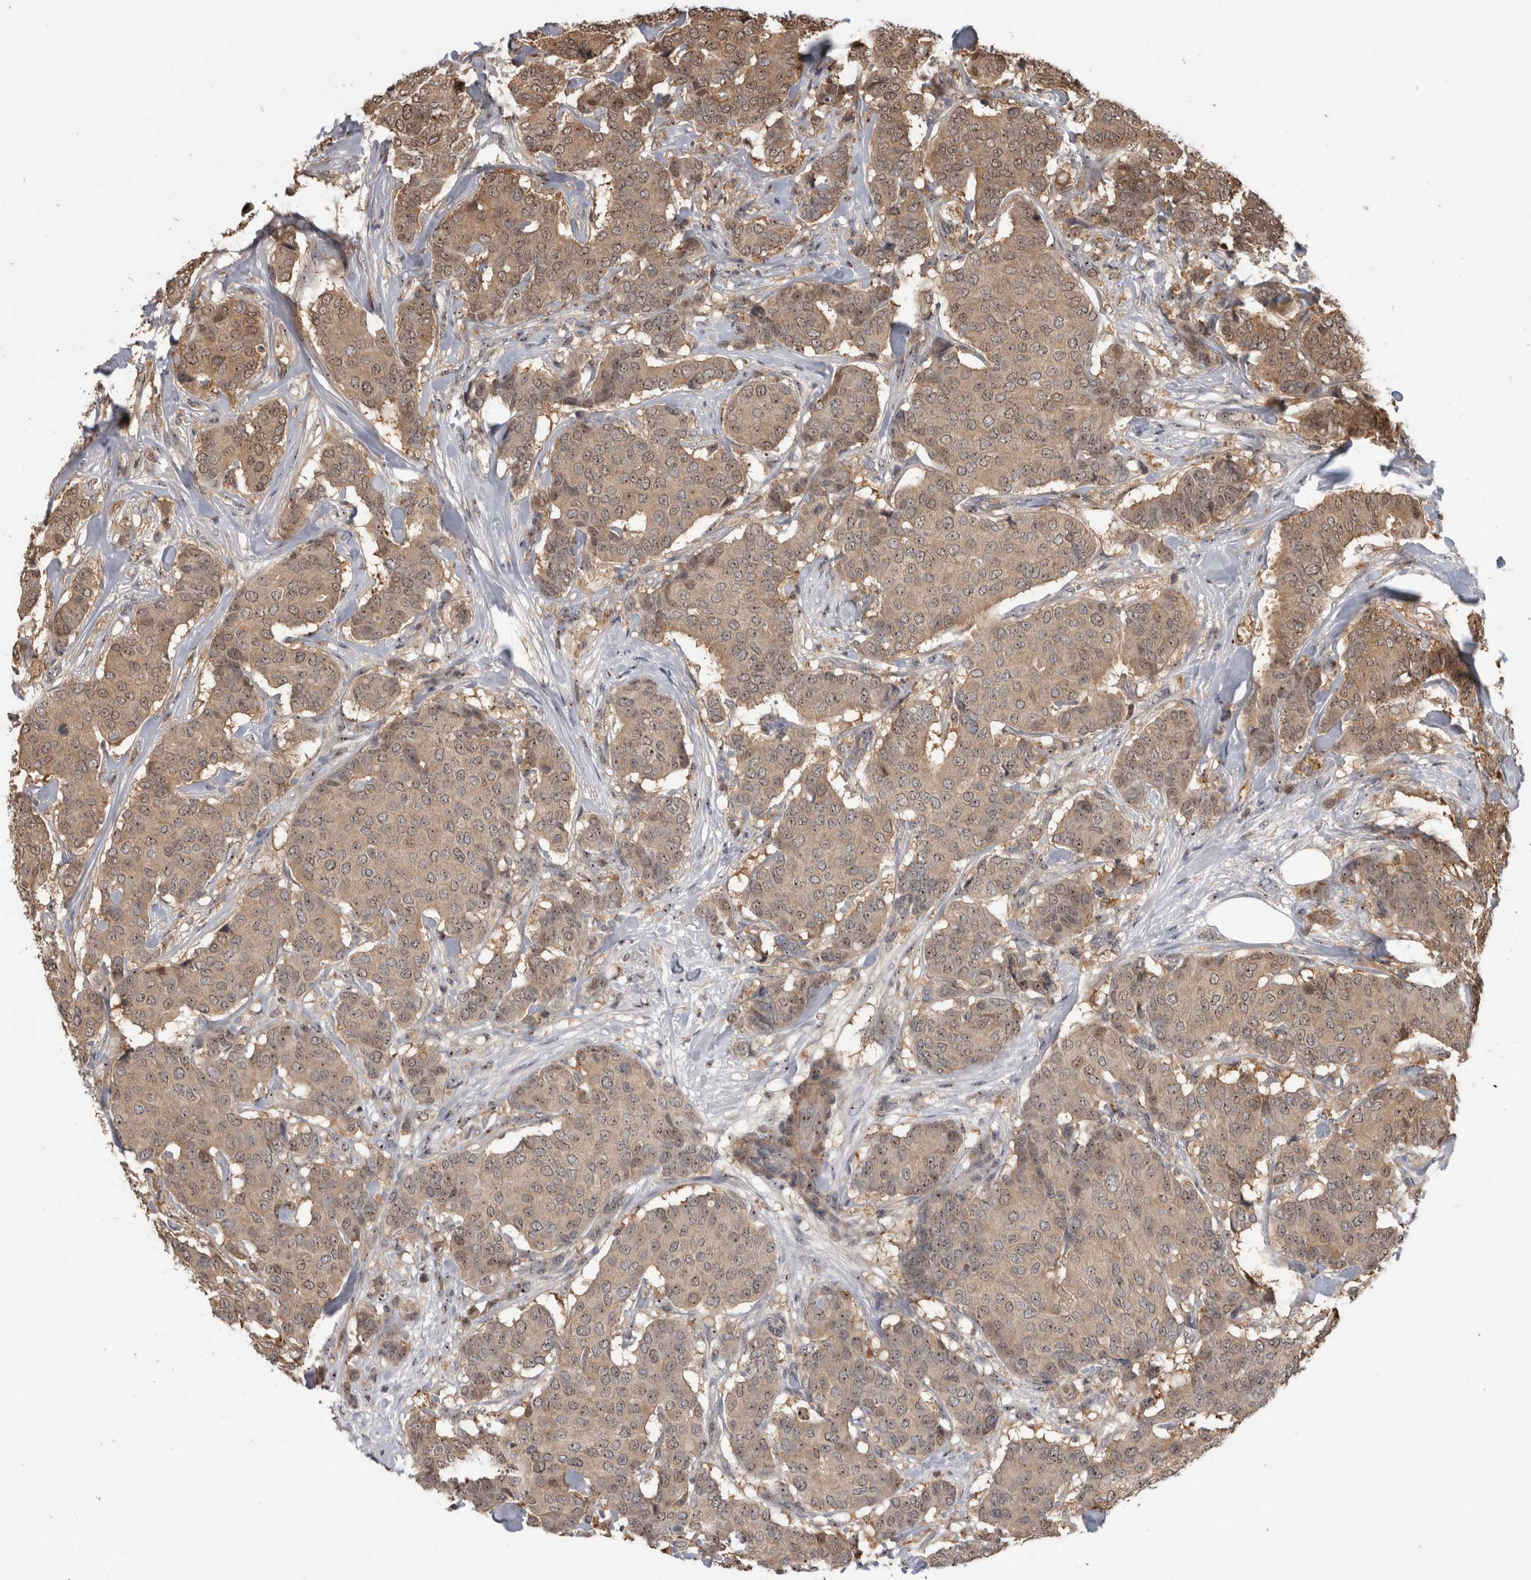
{"staining": {"intensity": "weak", "quantity": ">75%", "location": "cytoplasmic/membranous,nuclear"}, "tissue": "breast cancer", "cell_type": "Tumor cells", "image_type": "cancer", "snomed": [{"axis": "morphology", "description": "Duct carcinoma"}, {"axis": "topography", "description": "Breast"}], "caption": "An IHC photomicrograph of tumor tissue is shown. Protein staining in brown labels weak cytoplasmic/membranous and nuclear positivity in invasive ductal carcinoma (breast) within tumor cells.", "gene": "TDRD7", "patient": {"sex": "female", "age": 75}}